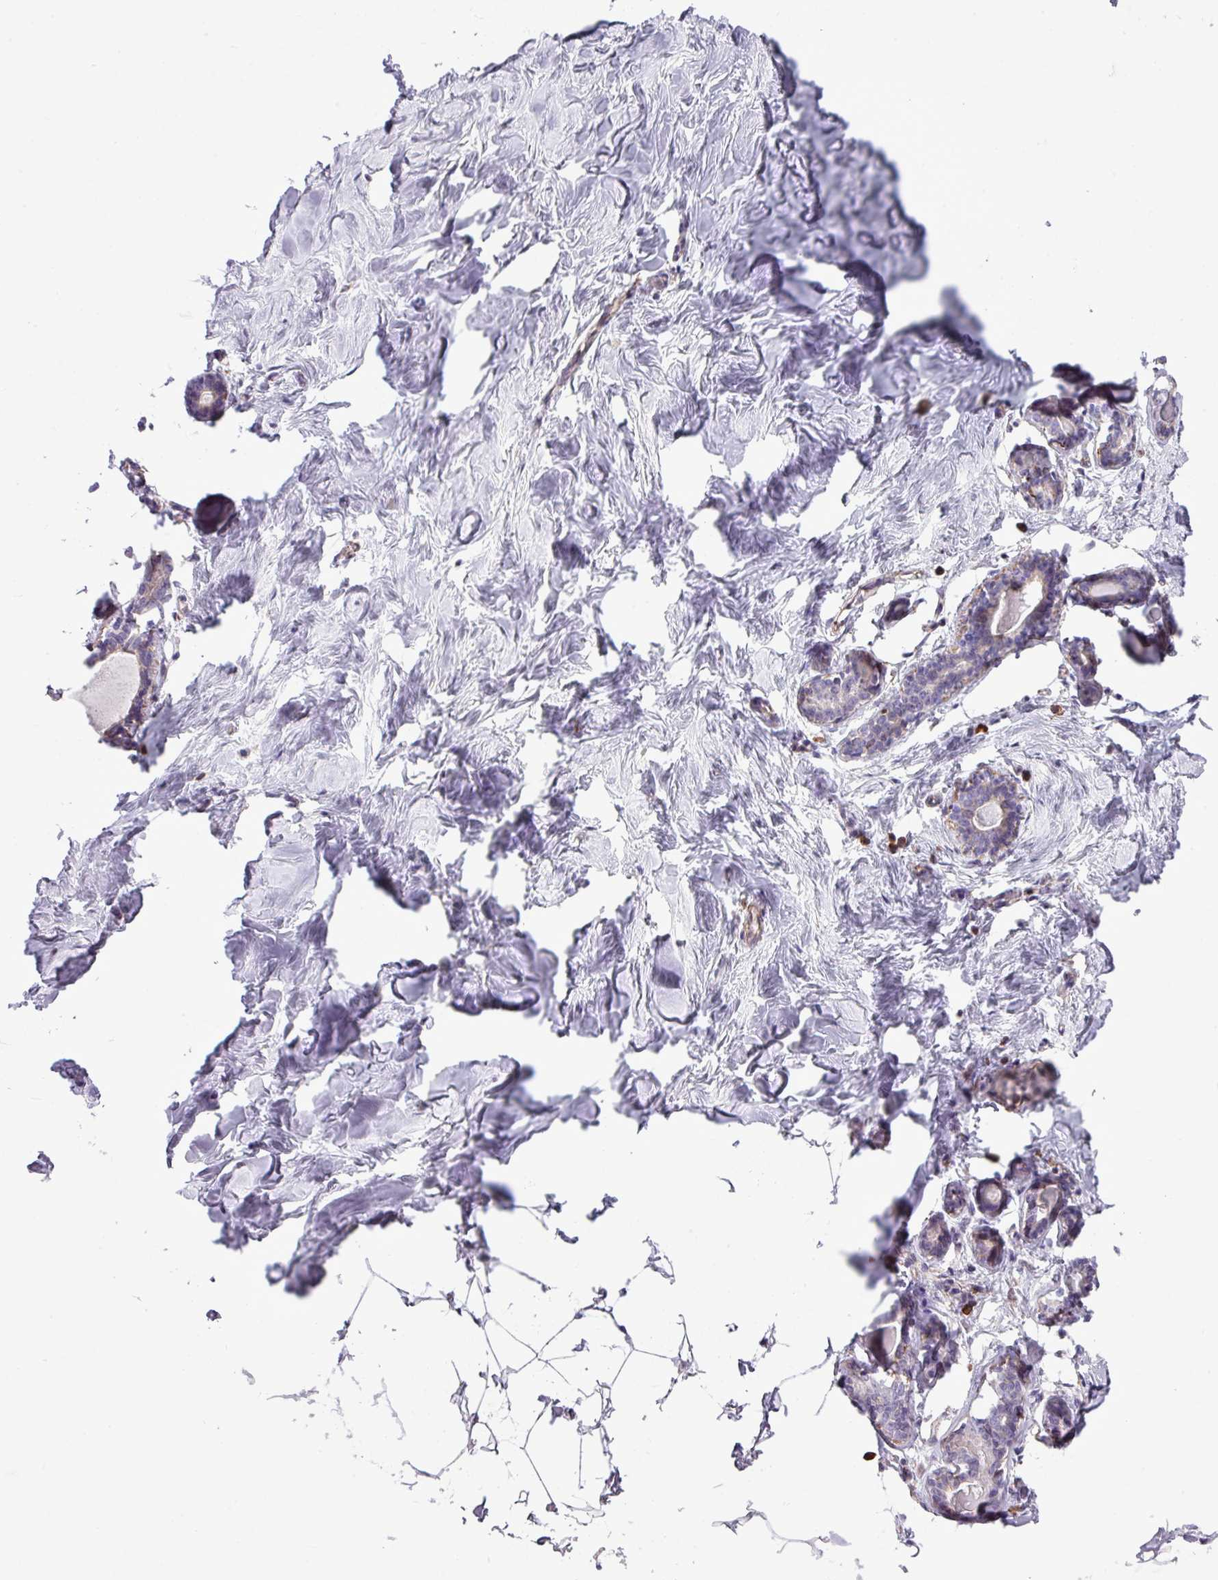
{"staining": {"intensity": "negative", "quantity": "none", "location": "none"}, "tissue": "breast", "cell_type": "Adipocytes", "image_type": "normal", "snomed": [{"axis": "morphology", "description": "Normal tissue, NOS"}, {"axis": "topography", "description": "Breast"}], "caption": "Immunohistochemistry (IHC) of unremarkable breast demonstrates no positivity in adipocytes. The staining was performed using DAB (3,3'-diaminobenzidine) to visualize the protein expression in brown, while the nuclei were stained in blue with hematoxylin (Magnification: 20x).", "gene": "ZSCAN5A", "patient": {"sex": "female", "age": 23}}